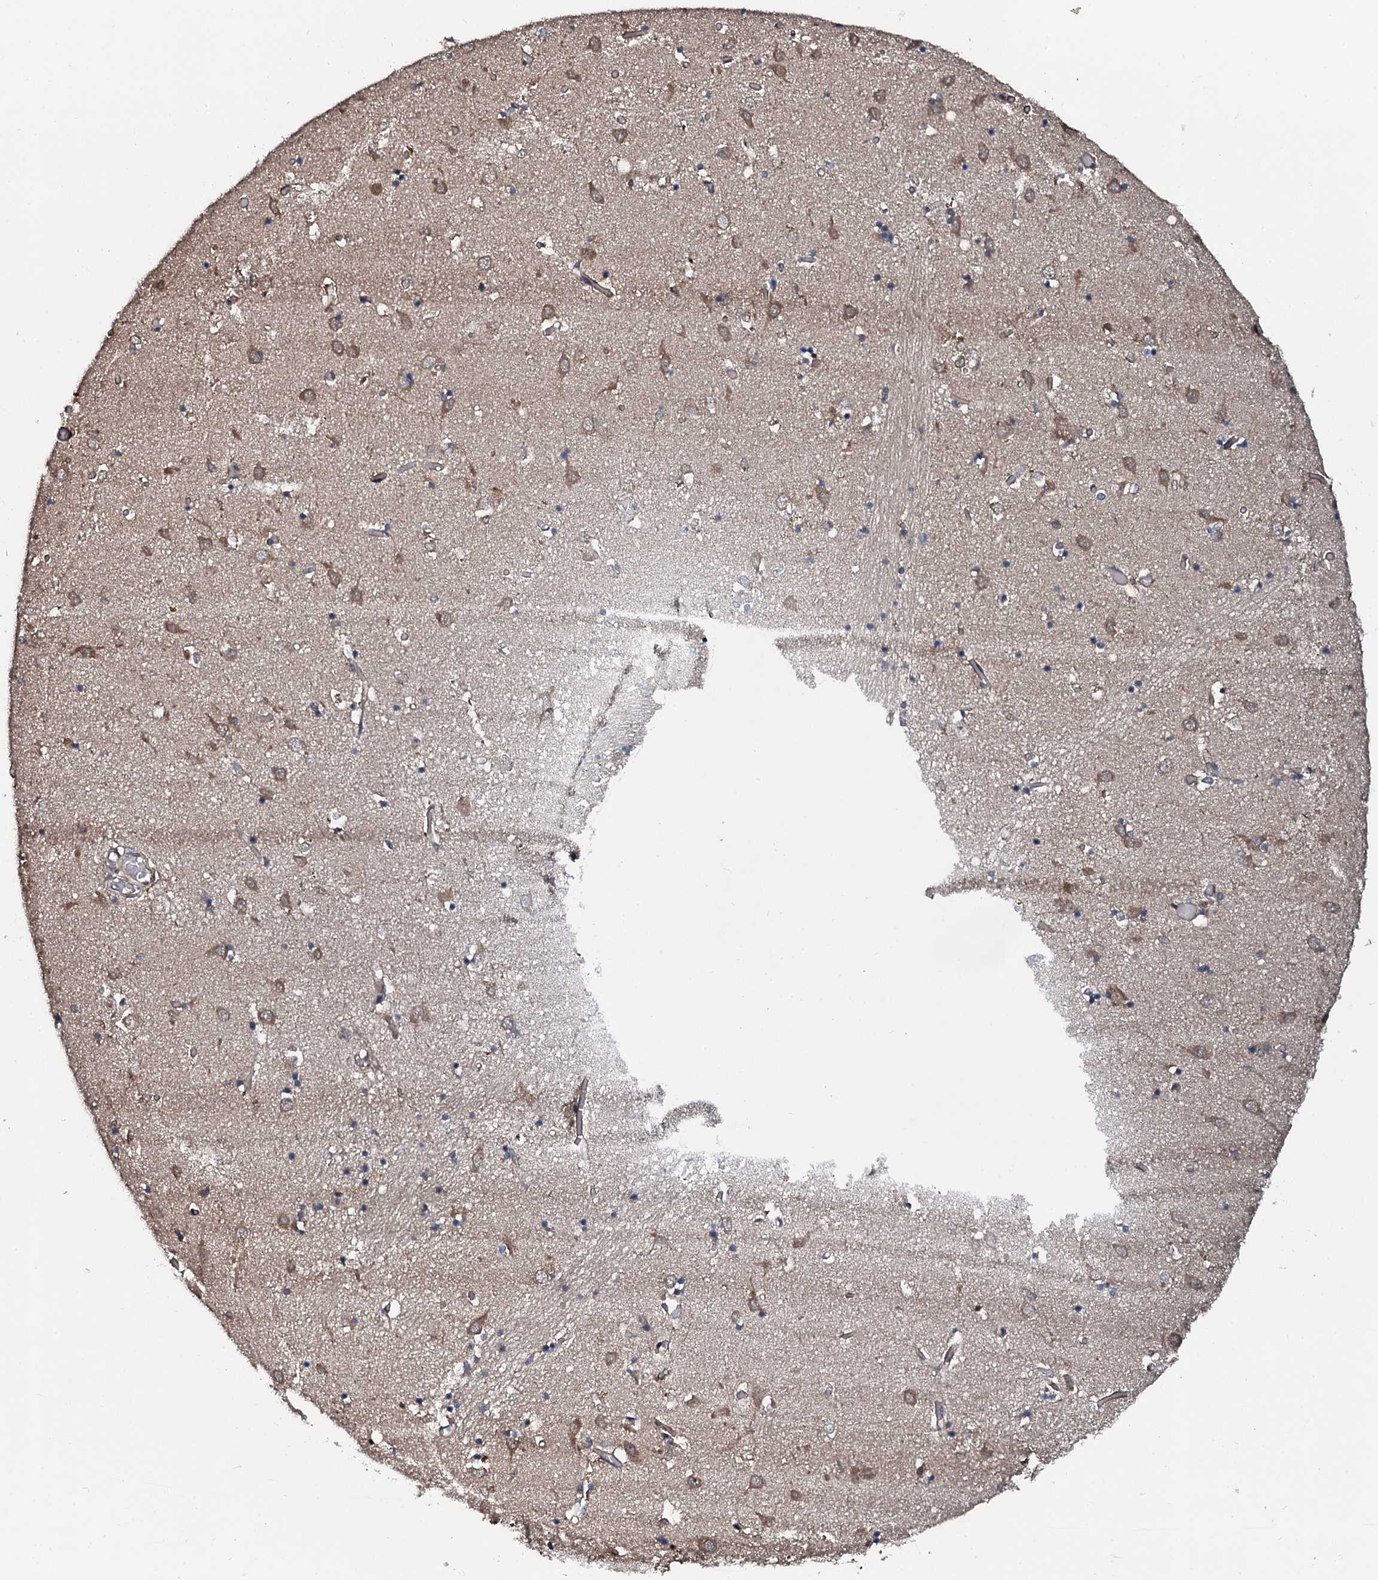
{"staining": {"intensity": "weak", "quantity": "<25%", "location": "cytoplasmic/membranous"}, "tissue": "caudate", "cell_type": "Glial cells", "image_type": "normal", "snomed": [{"axis": "morphology", "description": "Normal tissue, NOS"}, {"axis": "topography", "description": "Lateral ventricle wall"}], "caption": "Immunohistochemical staining of unremarkable caudate reveals no significant expression in glial cells. (Stains: DAB IHC with hematoxylin counter stain, Microscopy: brightfield microscopy at high magnification).", "gene": "AARS1", "patient": {"sex": "male", "age": 70}}